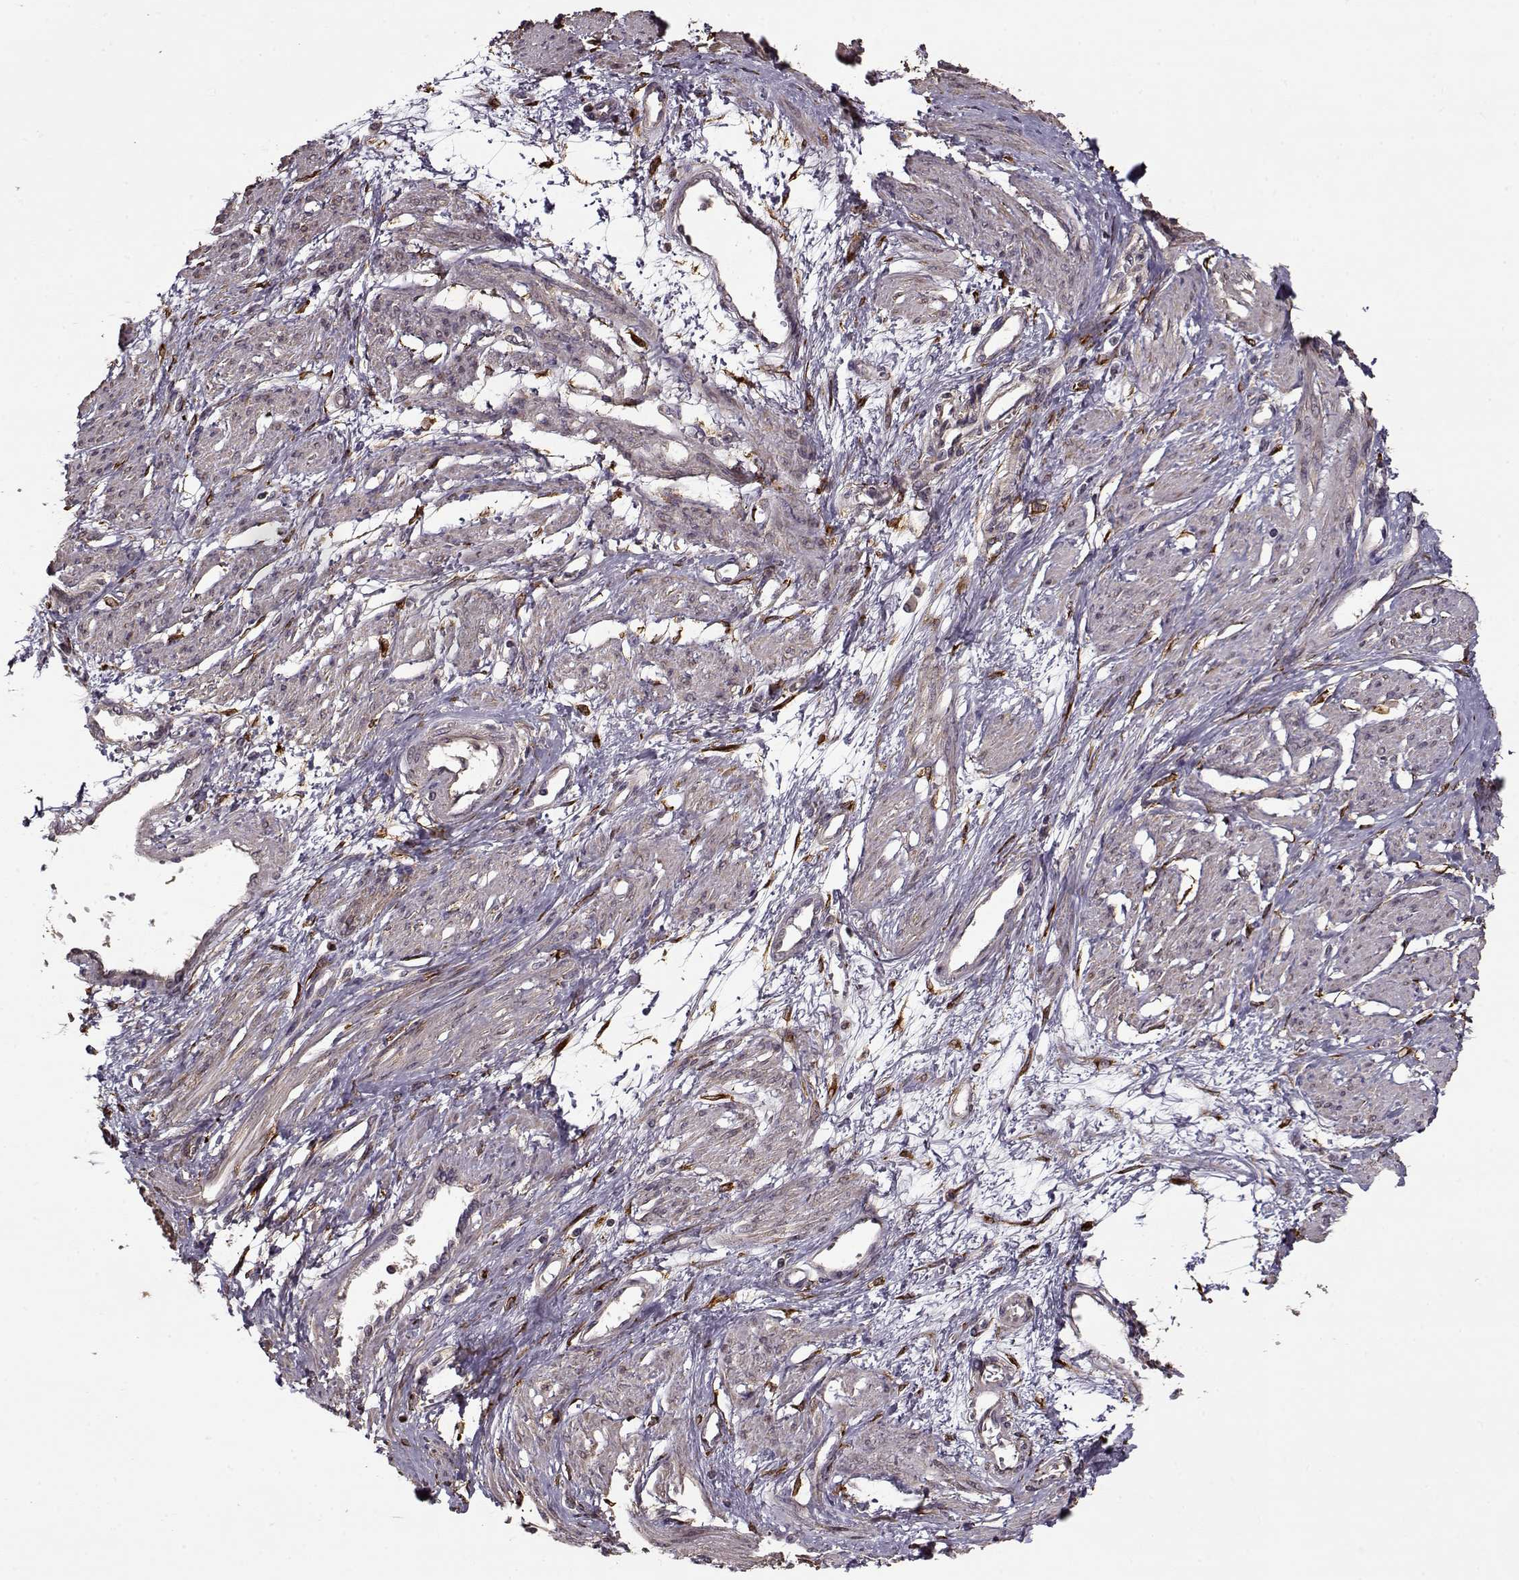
{"staining": {"intensity": "weak", "quantity": "25%-75%", "location": "cytoplasmic/membranous"}, "tissue": "smooth muscle", "cell_type": "Smooth muscle cells", "image_type": "normal", "snomed": [{"axis": "morphology", "description": "Normal tissue, NOS"}, {"axis": "topography", "description": "Smooth muscle"}, {"axis": "topography", "description": "Uterus"}], "caption": "Approximately 25%-75% of smooth muscle cells in benign smooth muscle display weak cytoplasmic/membranous protein staining as visualized by brown immunohistochemical staining.", "gene": "IMMP1L", "patient": {"sex": "female", "age": 39}}